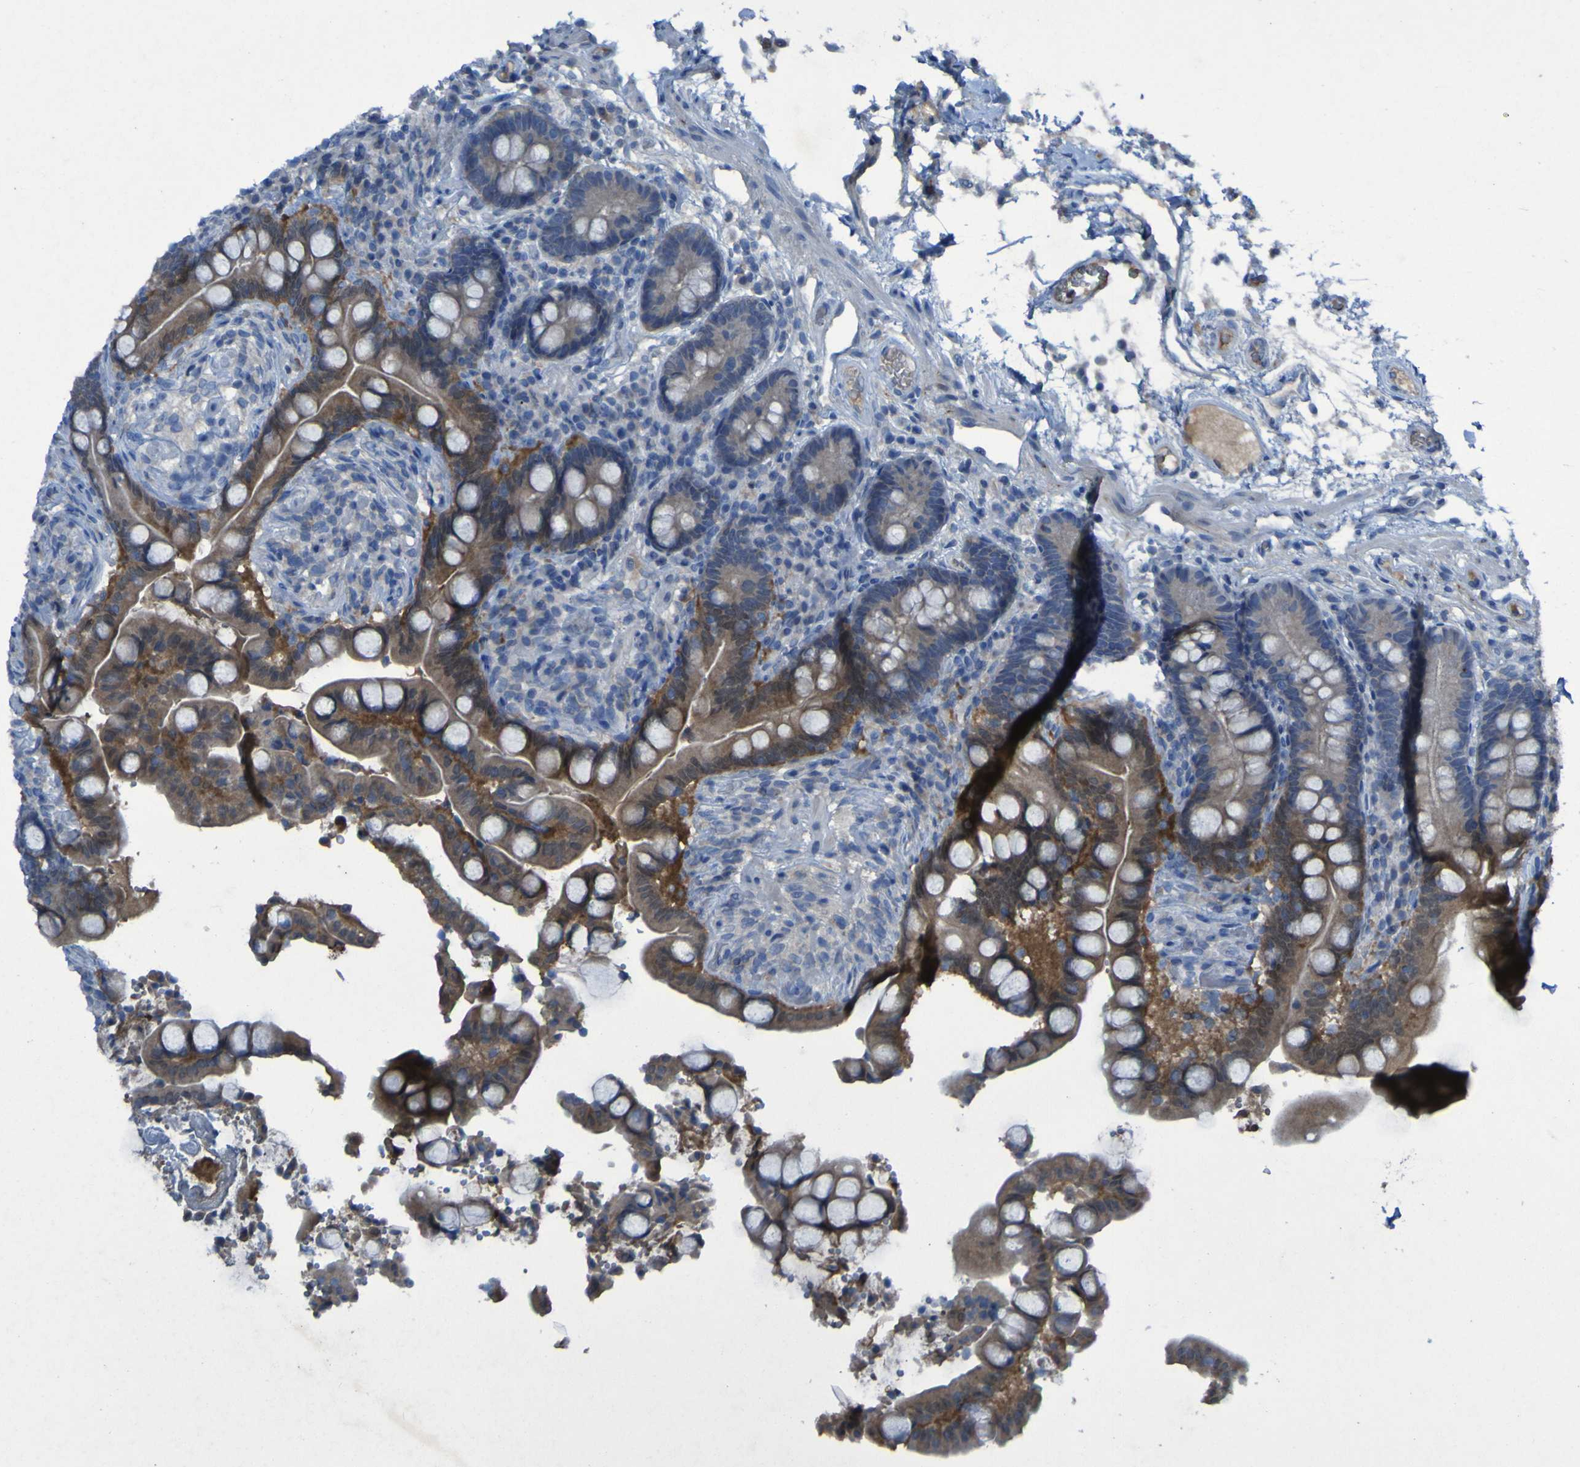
{"staining": {"intensity": "weak", "quantity": "25%-75%", "location": "cytoplasmic/membranous"}, "tissue": "colon", "cell_type": "Endothelial cells", "image_type": "normal", "snomed": [{"axis": "morphology", "description": "Normal tissue, NOS"}, {"axis": "topography", "description": "Colon"}], "caption": "This photomicrograph reveals IHC staining of unremarkable colon, with low weak cytoplasmic/membranous staining in about 25%-75% of endothelial cells.", "gene": "SGK2", "patient": {"sex": "male", "age": 73}}